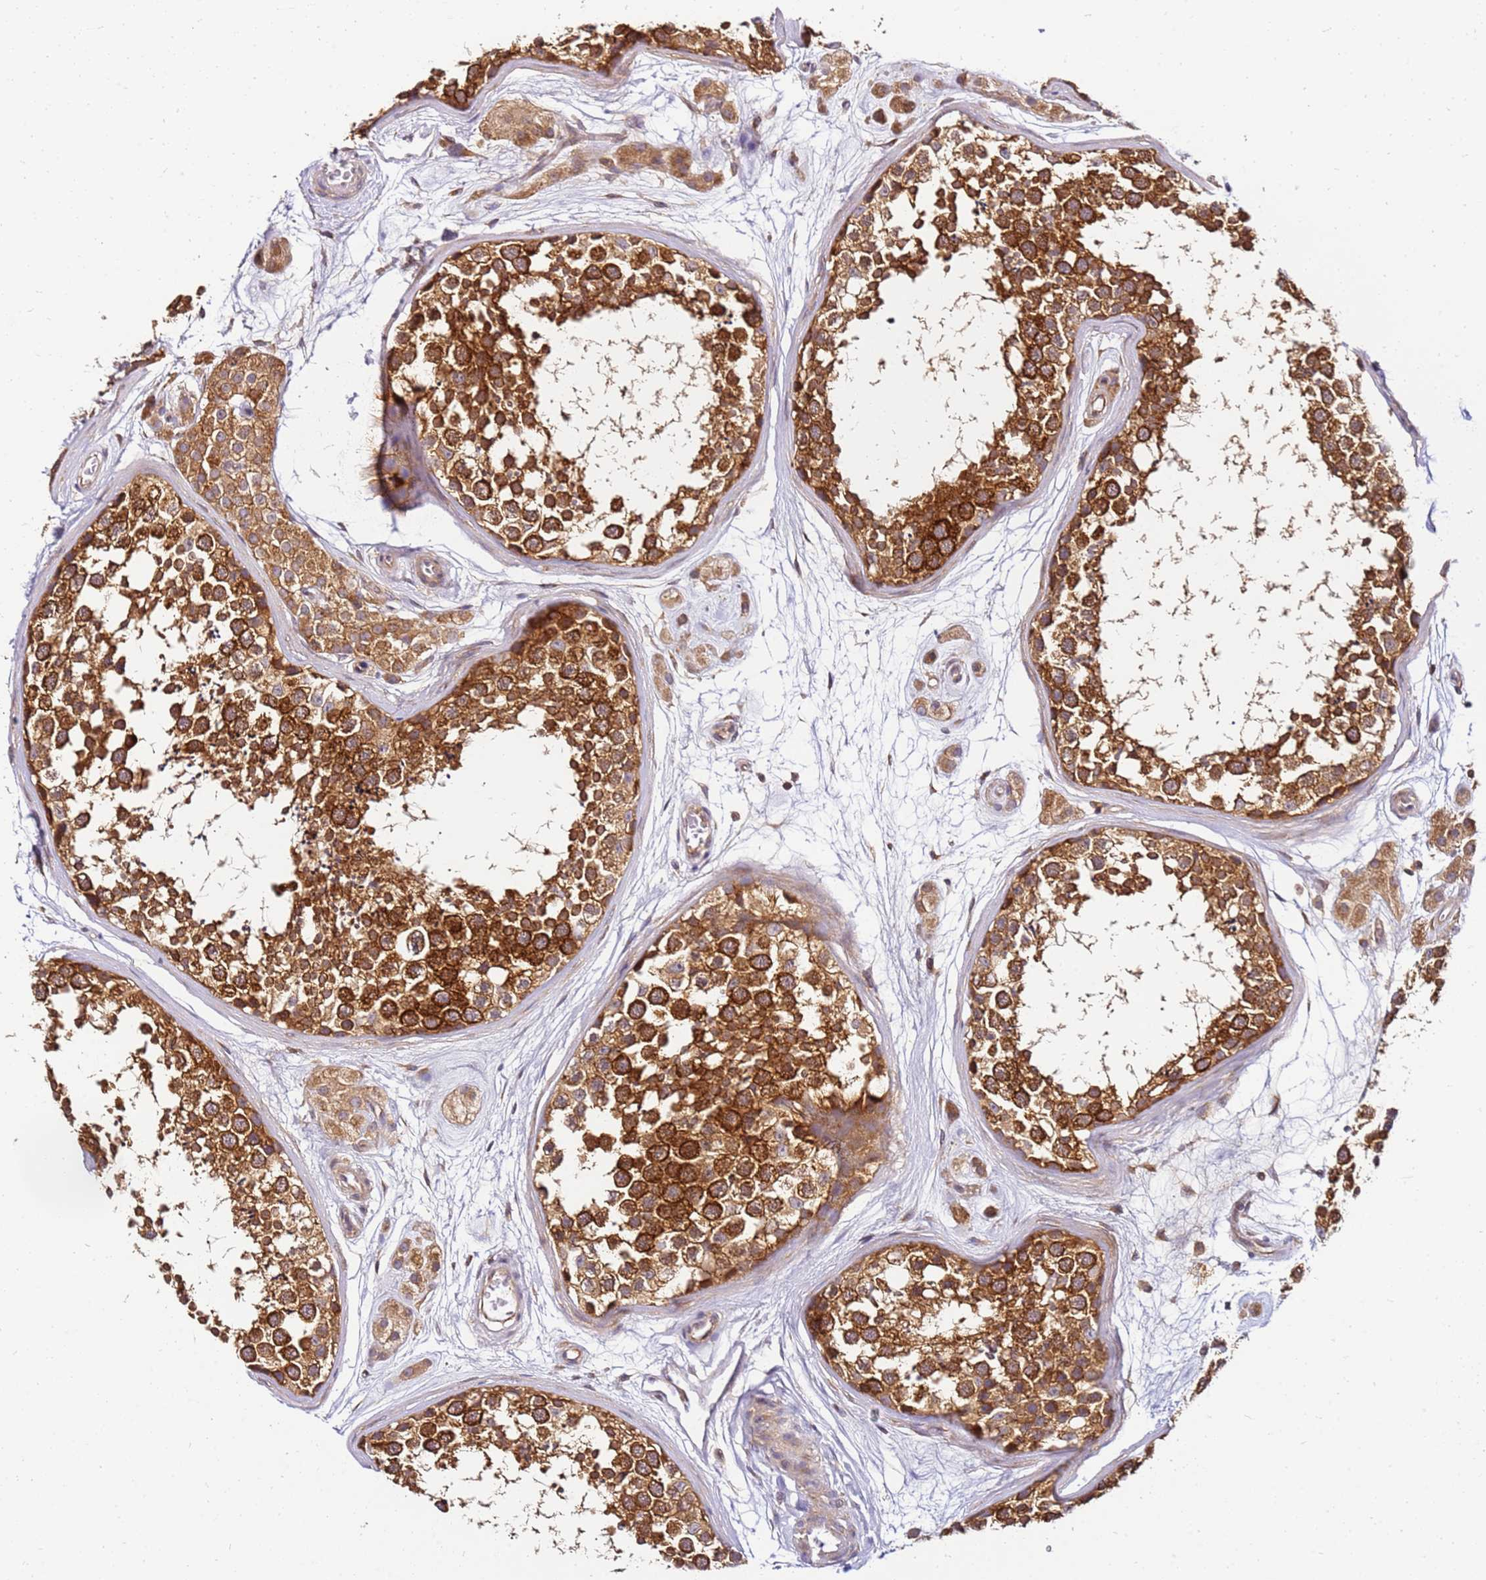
{"staining": {"intensity": "strong", "quantity": ">75%", "location": "cytoplasmic/membranous"}, "tissue": "testis", "cell_type": "Cells in seminiferous ducts", "image_type": "normal", "snomed": [{"axis": "morphology", "description": "Normal tissue, NOS"}, {"axis": "topography", "description": "Testis"}], "caption": "Cells in seminiferous ducts display high levels of strong cytoplasmic/membranous positivity in approximately >75% of cells in unremarkable testis. (IHC, brightfield microscopy, high magnification).", "gene": "PIH1D1", "patient": {"sex": "male", "age": 56}}